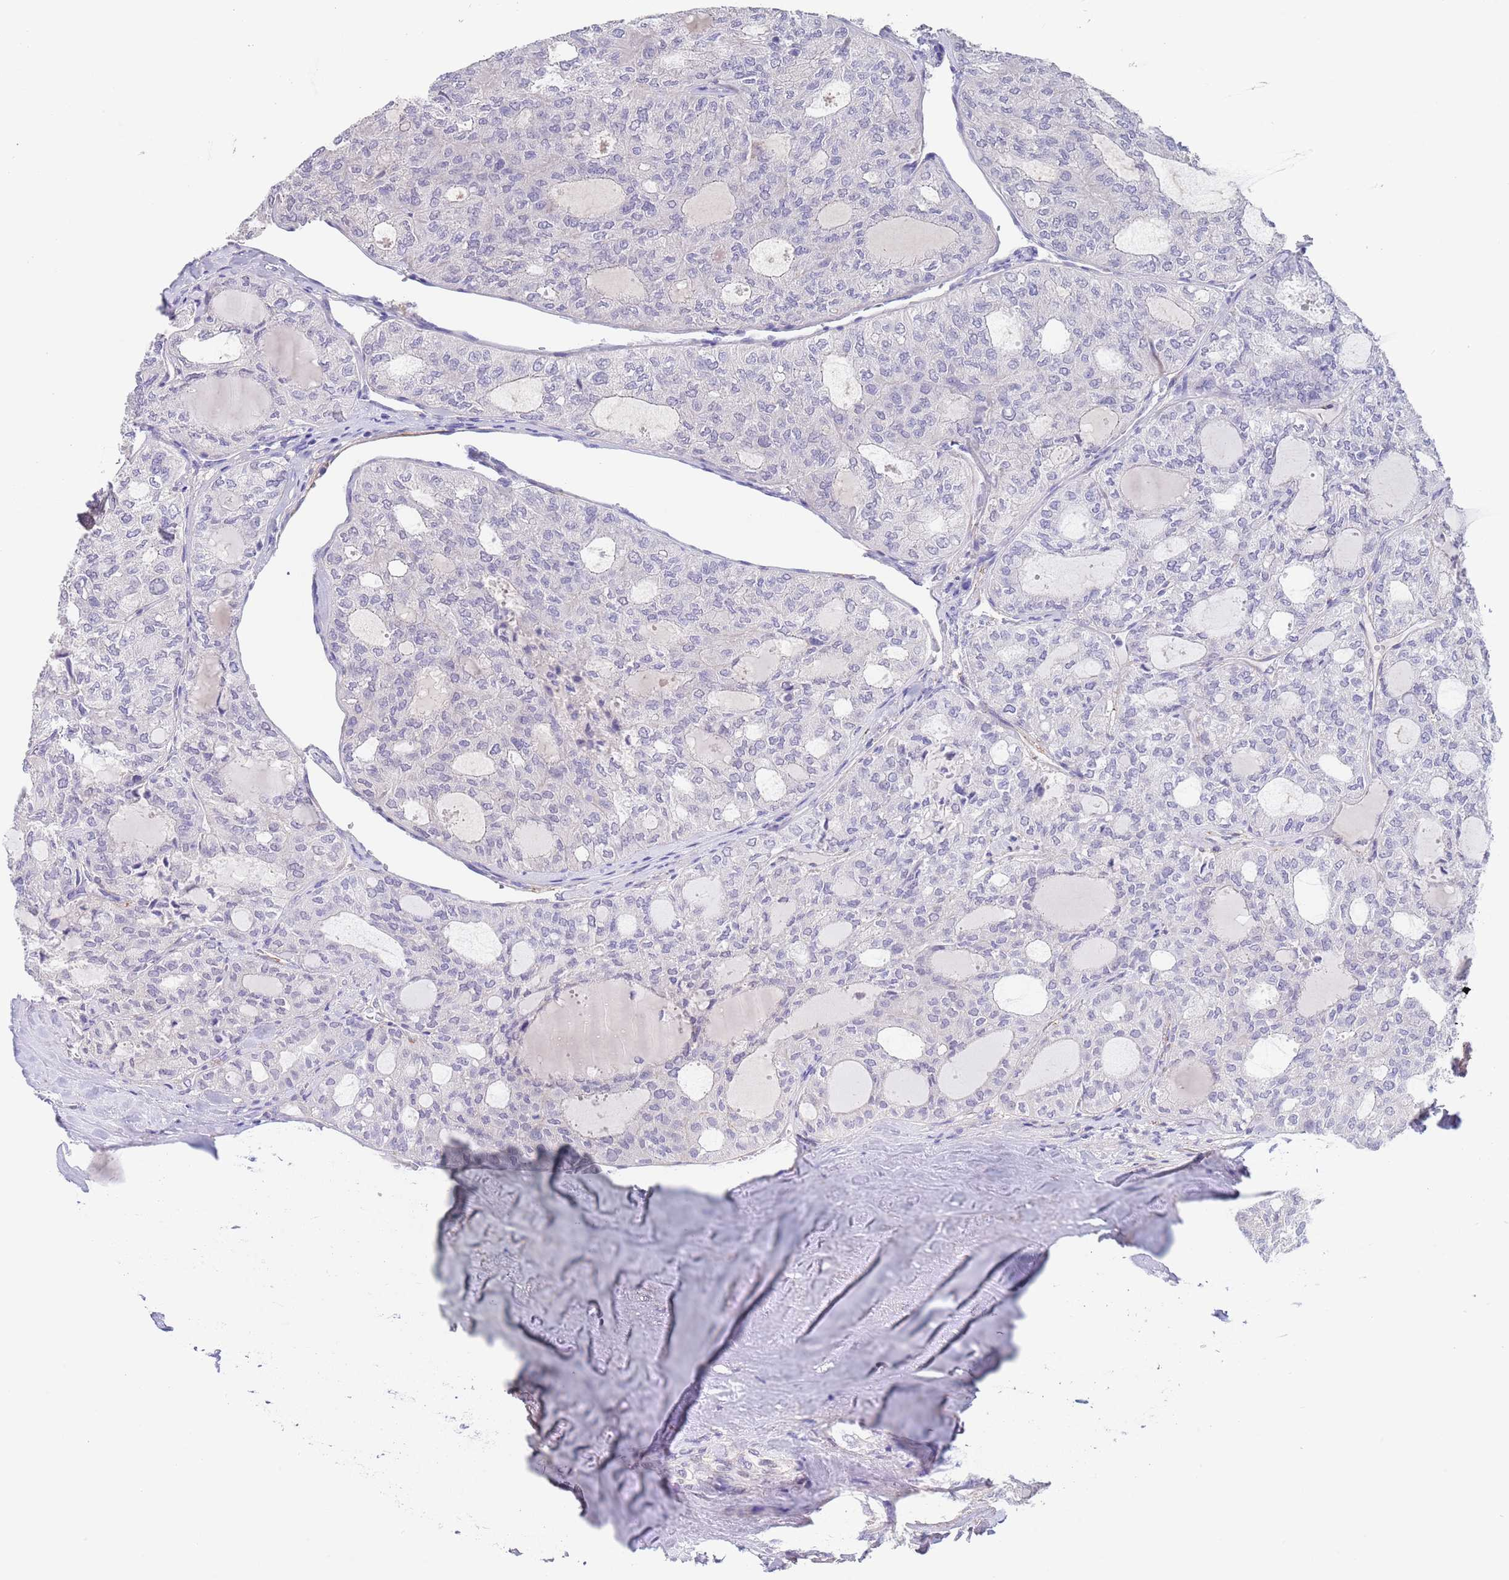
{"staining": {"intensity": "negative", "quantity": "none", "location": "none"}, "tissue": "thyroid cancer", "cell_type": "Tumor cells", "image_type": "cancer", "snomed": [{"axis": "morphology", "description": "Follicular adenoma carcinoma, NOS"}, {"axis": "topography", "description": "Thyroid gland"}], "caption": "A high-resolution histopathology image shows immunohistochemistry (IHC) staining of thyroid cancer, which exhibits no significant staining in tumor cells. The staining was performed using DAB (3,3'-diaminobenzidine) to visualize the protein expression in brown, while the nuclei were stained in blue with hematoxylin (Magnification: 20x).", "gene": "RNF169", "patient": {"sex": "male", "age": 75}}